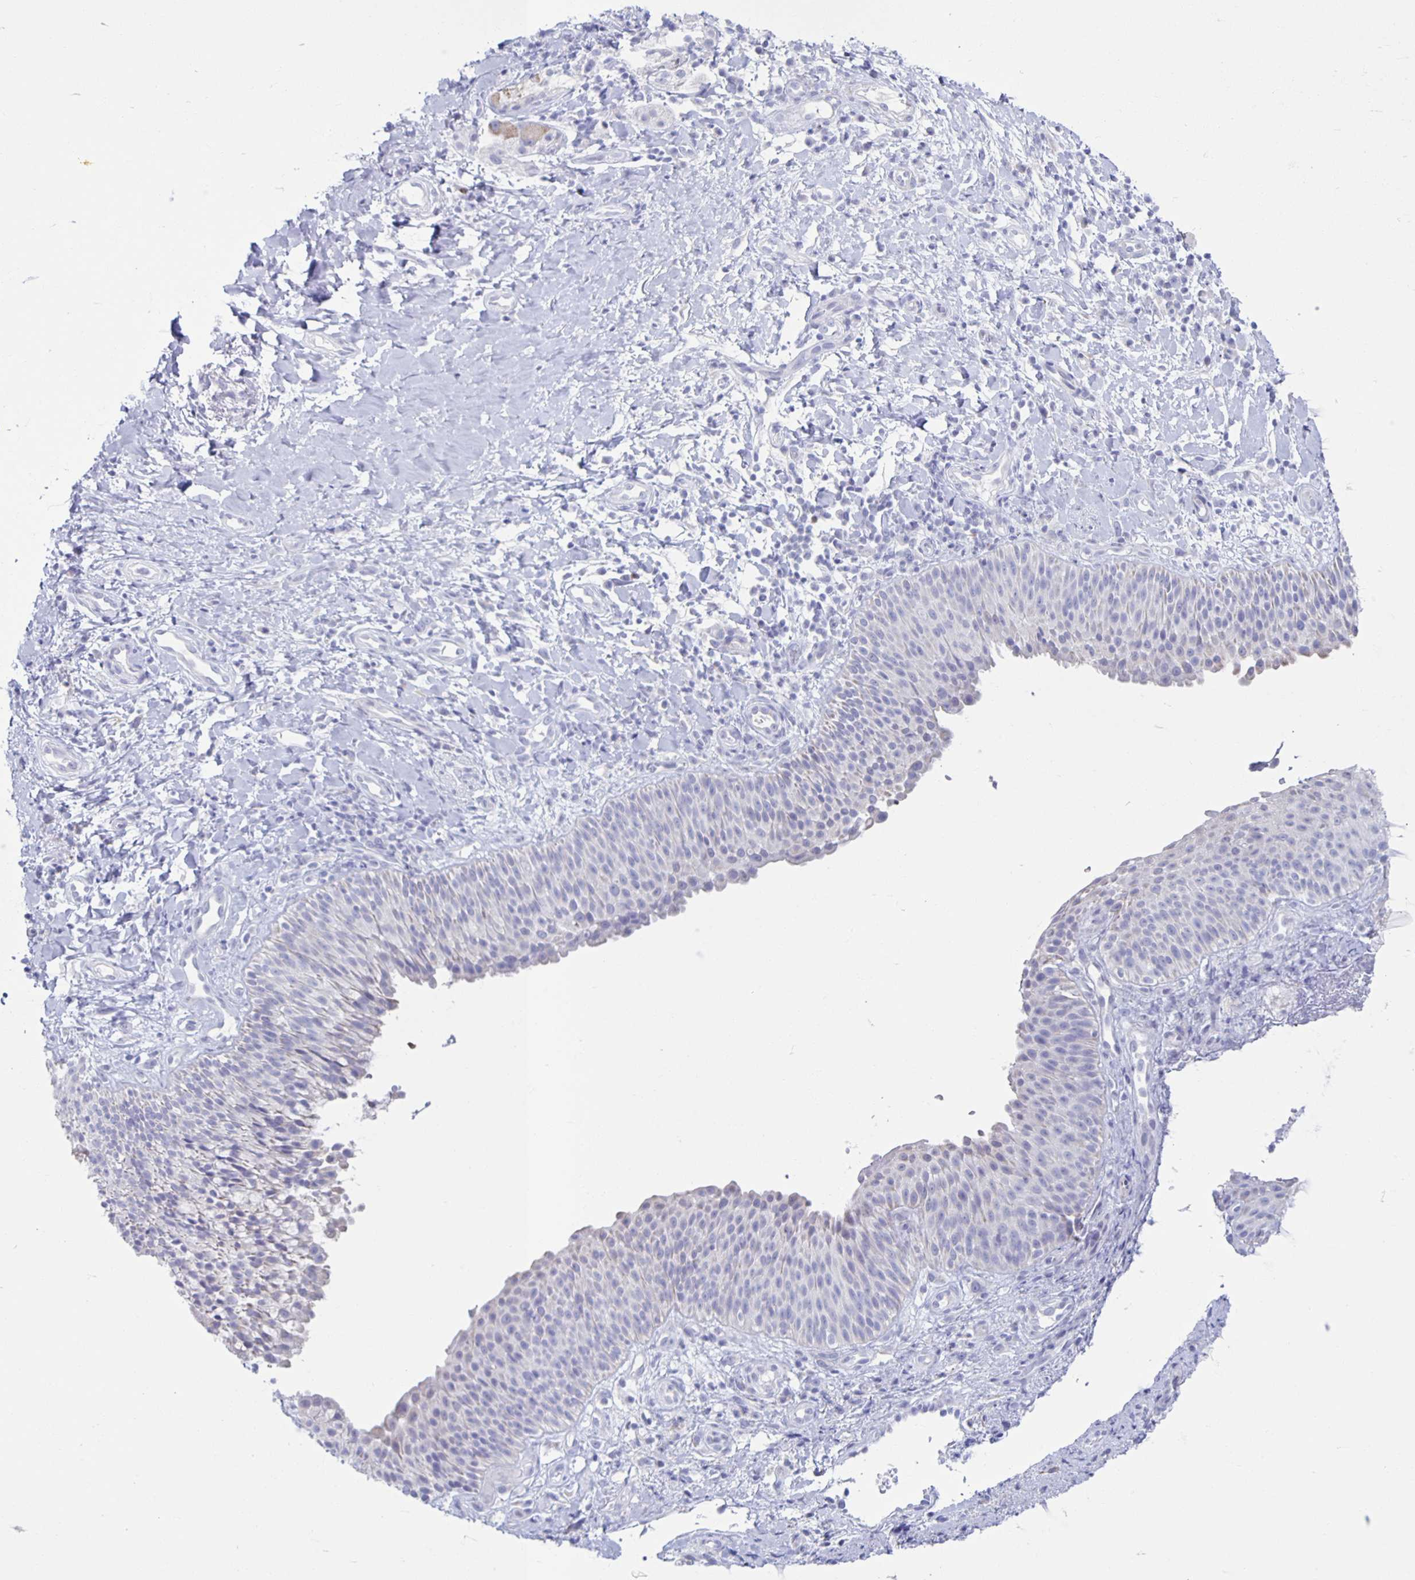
{"staining": {"intensity": "weak", "quantity": "<25%", "location": "cytoplasmic/membranous"}, "tissue": "nasopharynx", "cell_type": "Respiratory epithelial cells", "image_type": "normal", "snomed": [{"axis": "morphology", "description": "Normal tissue, NOS"}, {"axis": "morphology", "description": "Inflammation, NOS"}, {"axis": "topography", "description": "Nasopharynx"}], "caption": "High power microscopy image of an IHC micrograph of unremarkable nasopharynx, revealing no significant positivity in respiratory epithelial cells.", "gene": "CT45A10", "patient": {"sex": "male", "age": 54}}